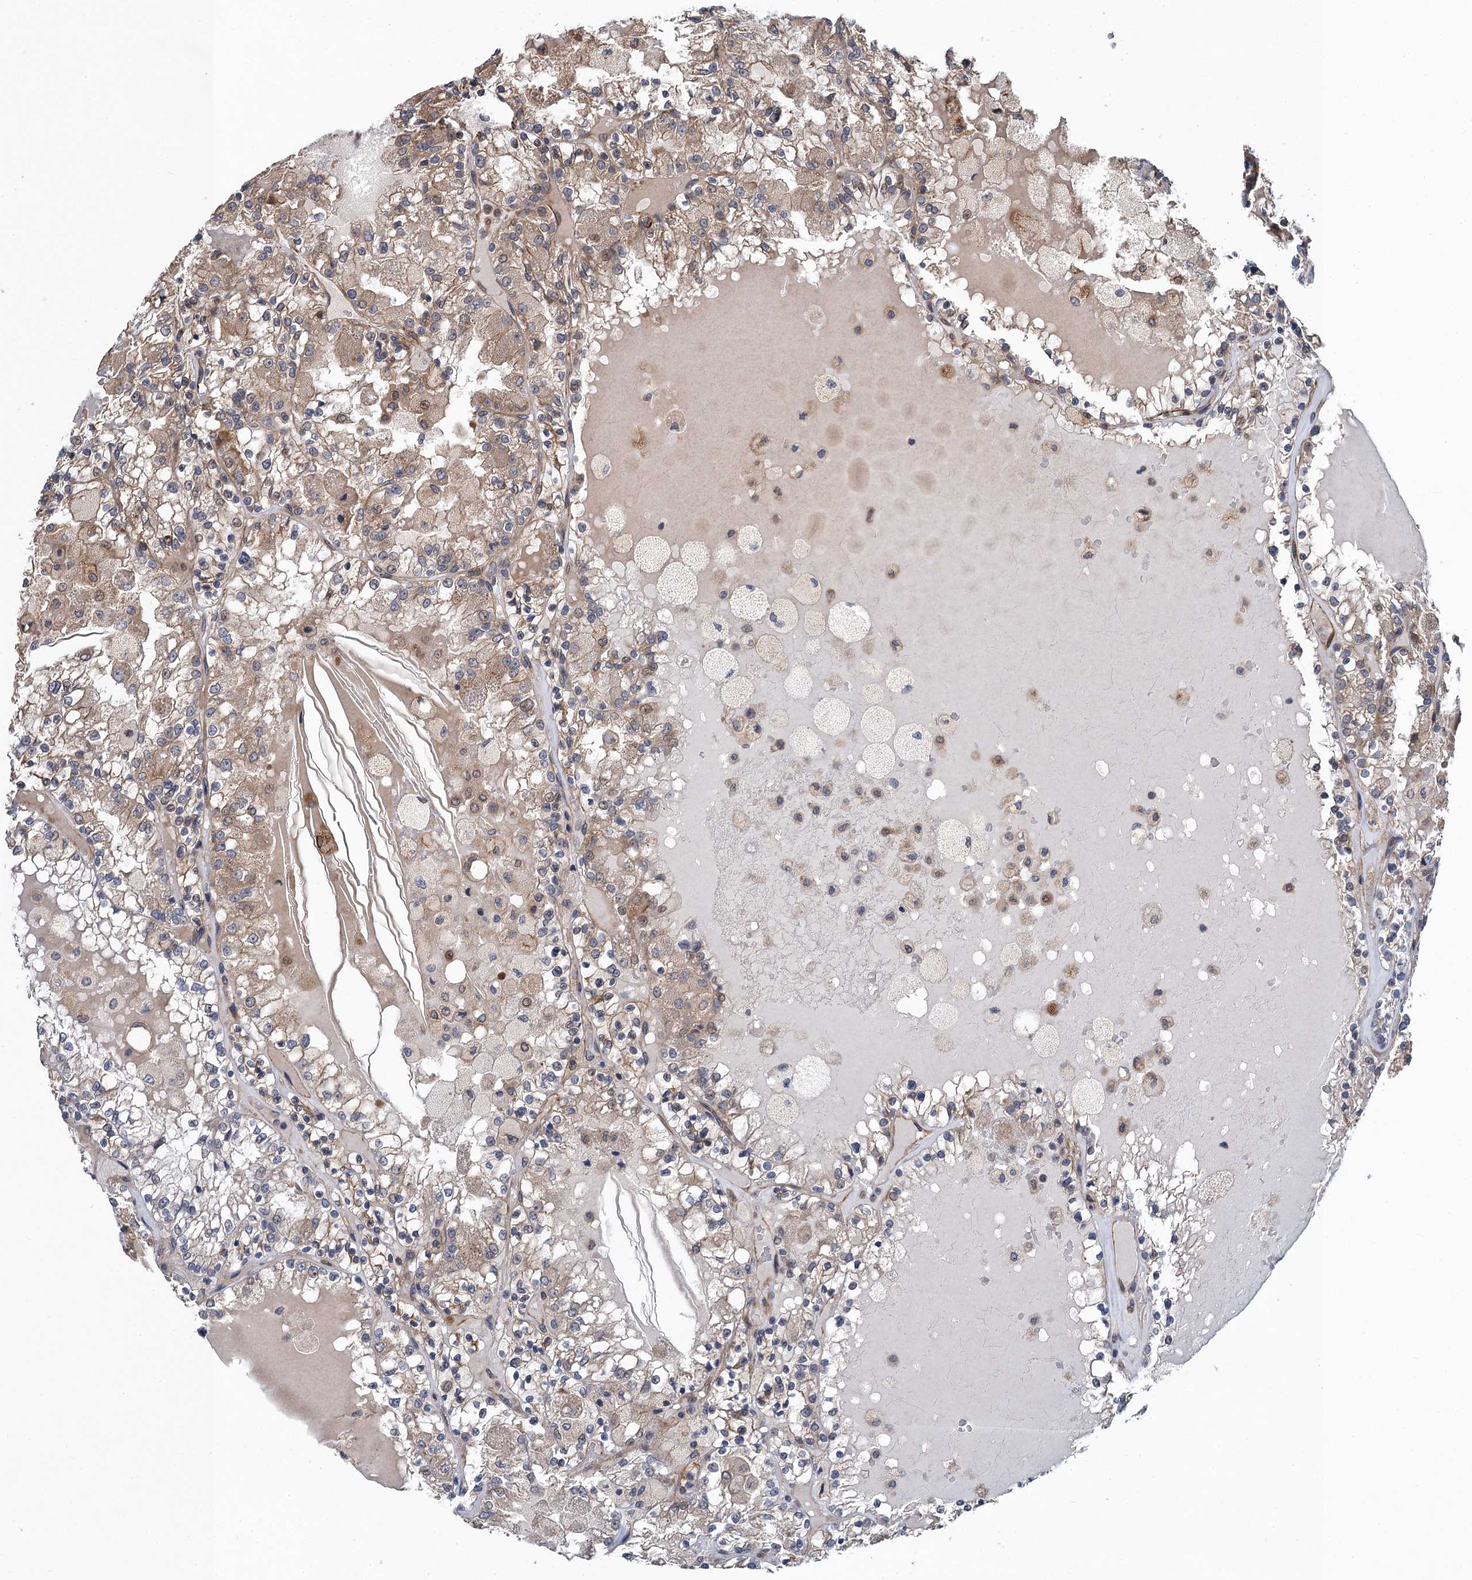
{"staining": {"intensity": "negative", "quantity": "none", "location": "none"}, "tissue": "renal cancer", "cell_type": "Tumor cells", "image_type": "cancer", "snomed": [{"axis": "morphology", "description": "Adenocarcinoma, NOS"}, {"axis": "topography", "description": "Kidney"}], "caption": "High power microscopy histopathology image of an immunohistochemistry photomicrograph of renal cancer, revealing no significant staining in tumor cells. The staining was performed using DAB to visualize the protein expression in brown, while the nuclei were stained in blue with hematoxylin (Magnification: 20x).", "gene": "PJA2", "patient": {"sex": "female", "age": 56}}